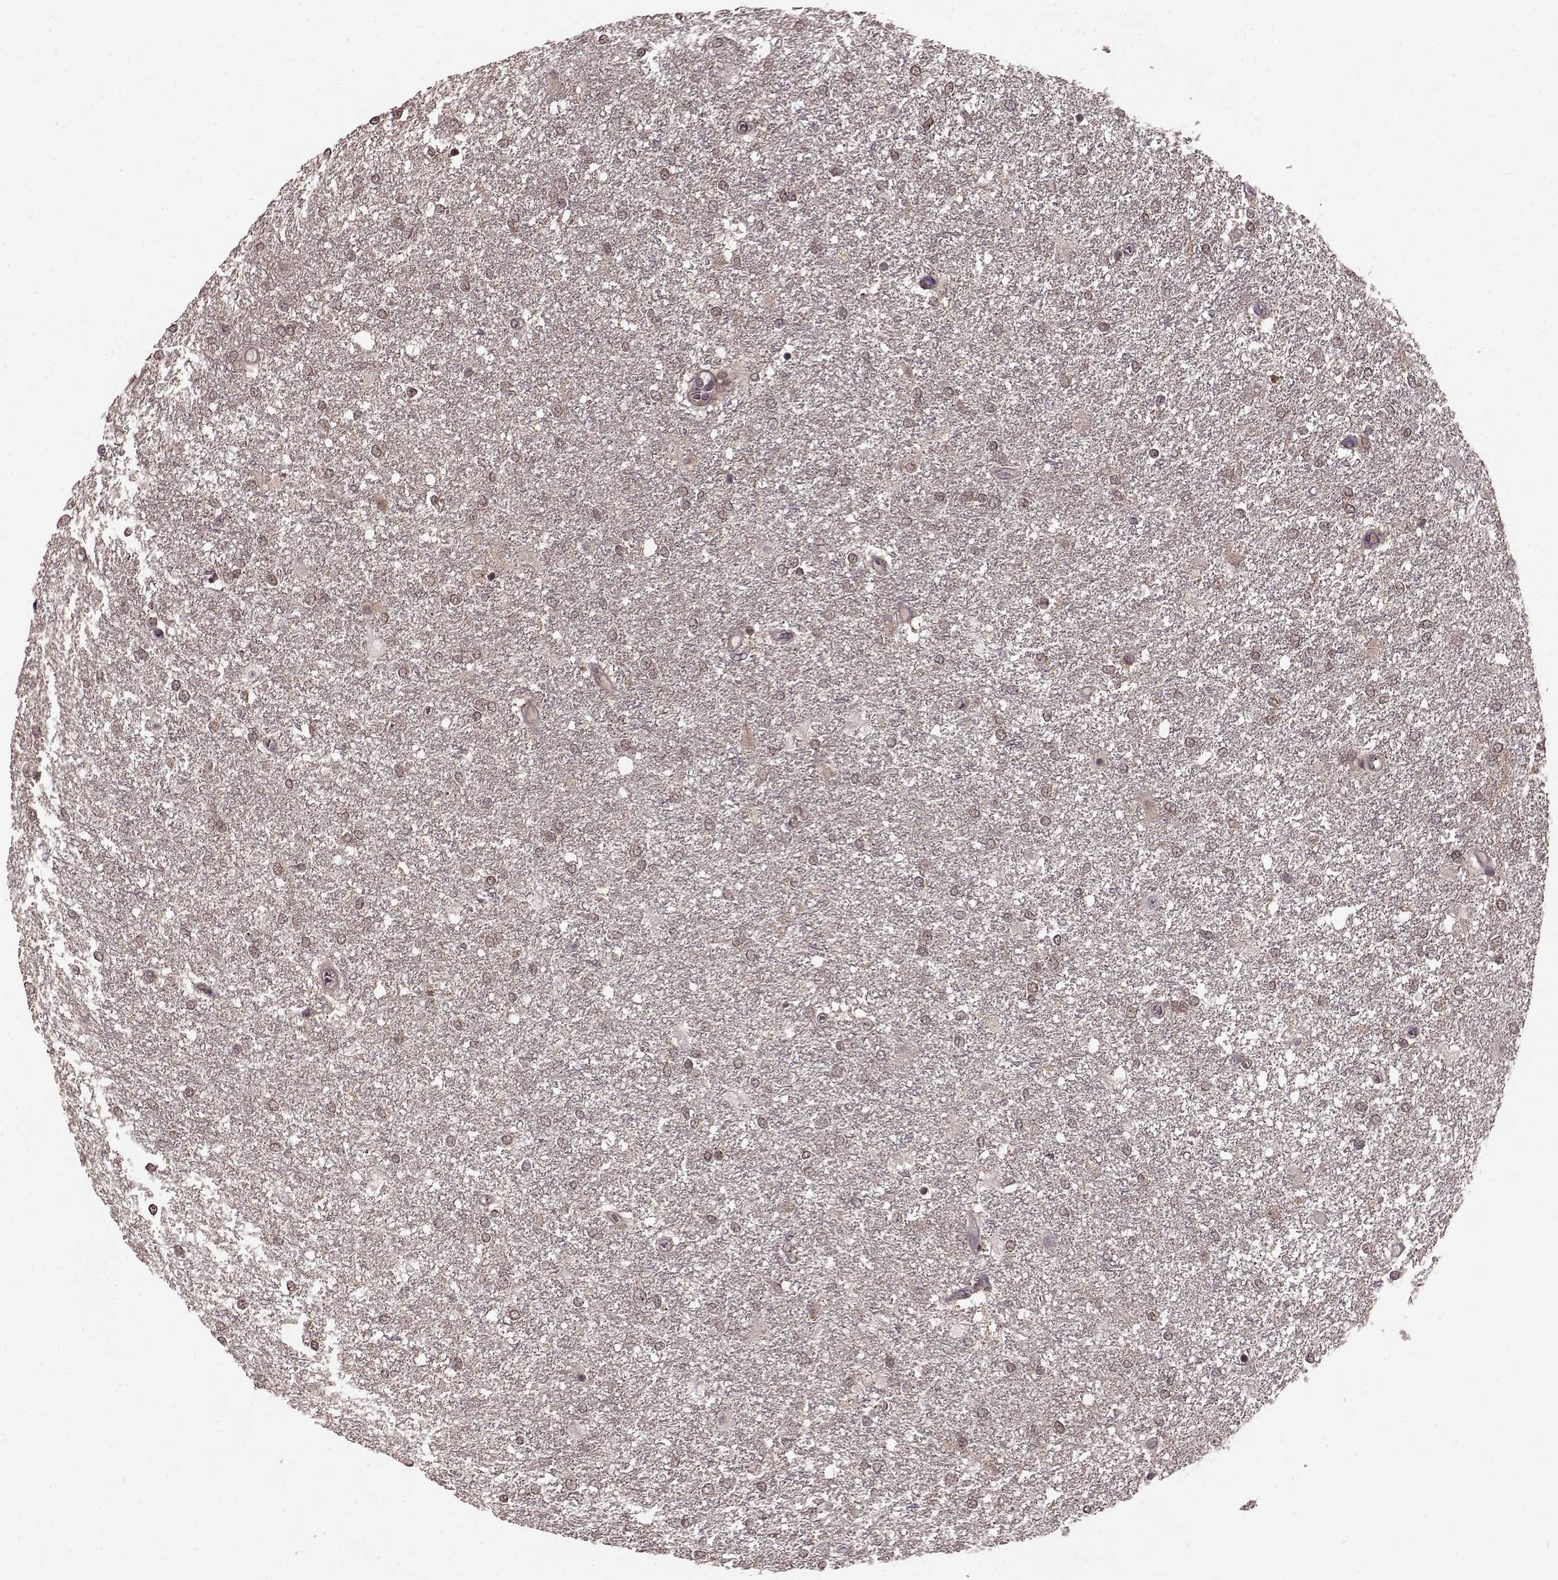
{"staining": {"intensity": "weak", "quantity": "<25%", "location": "cytoplasmic/membranous"}, "tissue": "glioma", "cell_type": "Tumor cells", "image_type": "cancer", "snomed": [{"axis": "morphology", "description": "Glioma, malignant, High grade"}, {"axis": "topography", "description": "Brain"}], "caption": "Photomicrograph shows no significant protein staining in tumor cells of glioma.", "gene": "GSS", "patient": {"sex": "female", "age": 61}}